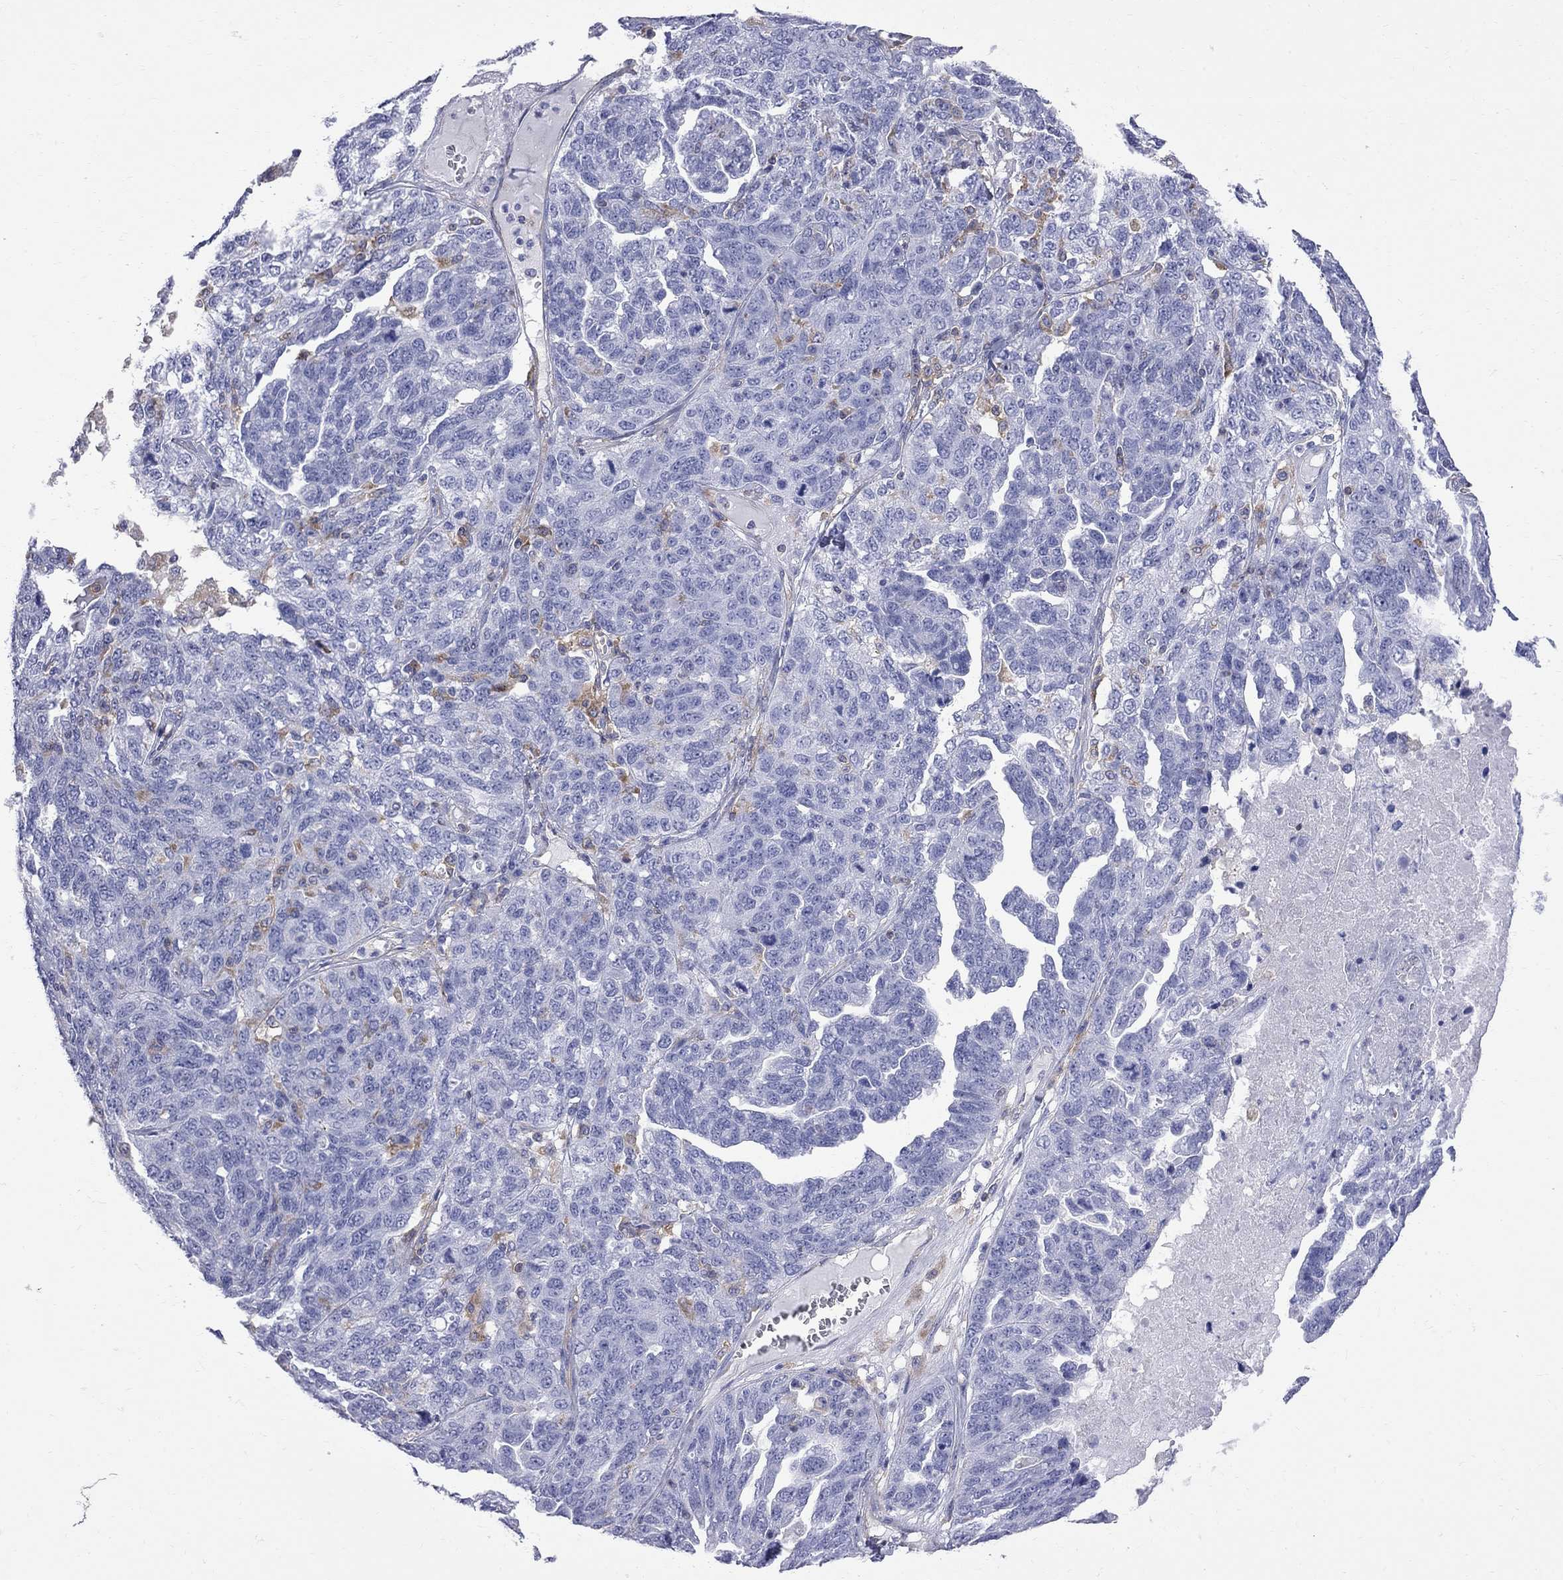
{"staining": {"intensity": "negative", "quantity": "none", "location": "none"}, "tissue": "ovarian cancer", "cell_type": "Tumor cells", "image_type": "cancer", "snomed": [{"axis": "morphology", "description": "Cystadenocarcinoma, serous, NOS"}, {"axis": "topography", "description": "Ovary"}], "caption": "A photomicrograph of serous cystadenocarcinoma (ovarian) stained for a protein reveals no brown staining in tumor cells.", "gene": "ABI3", "patient": {"sex": "female", "age": 71}}